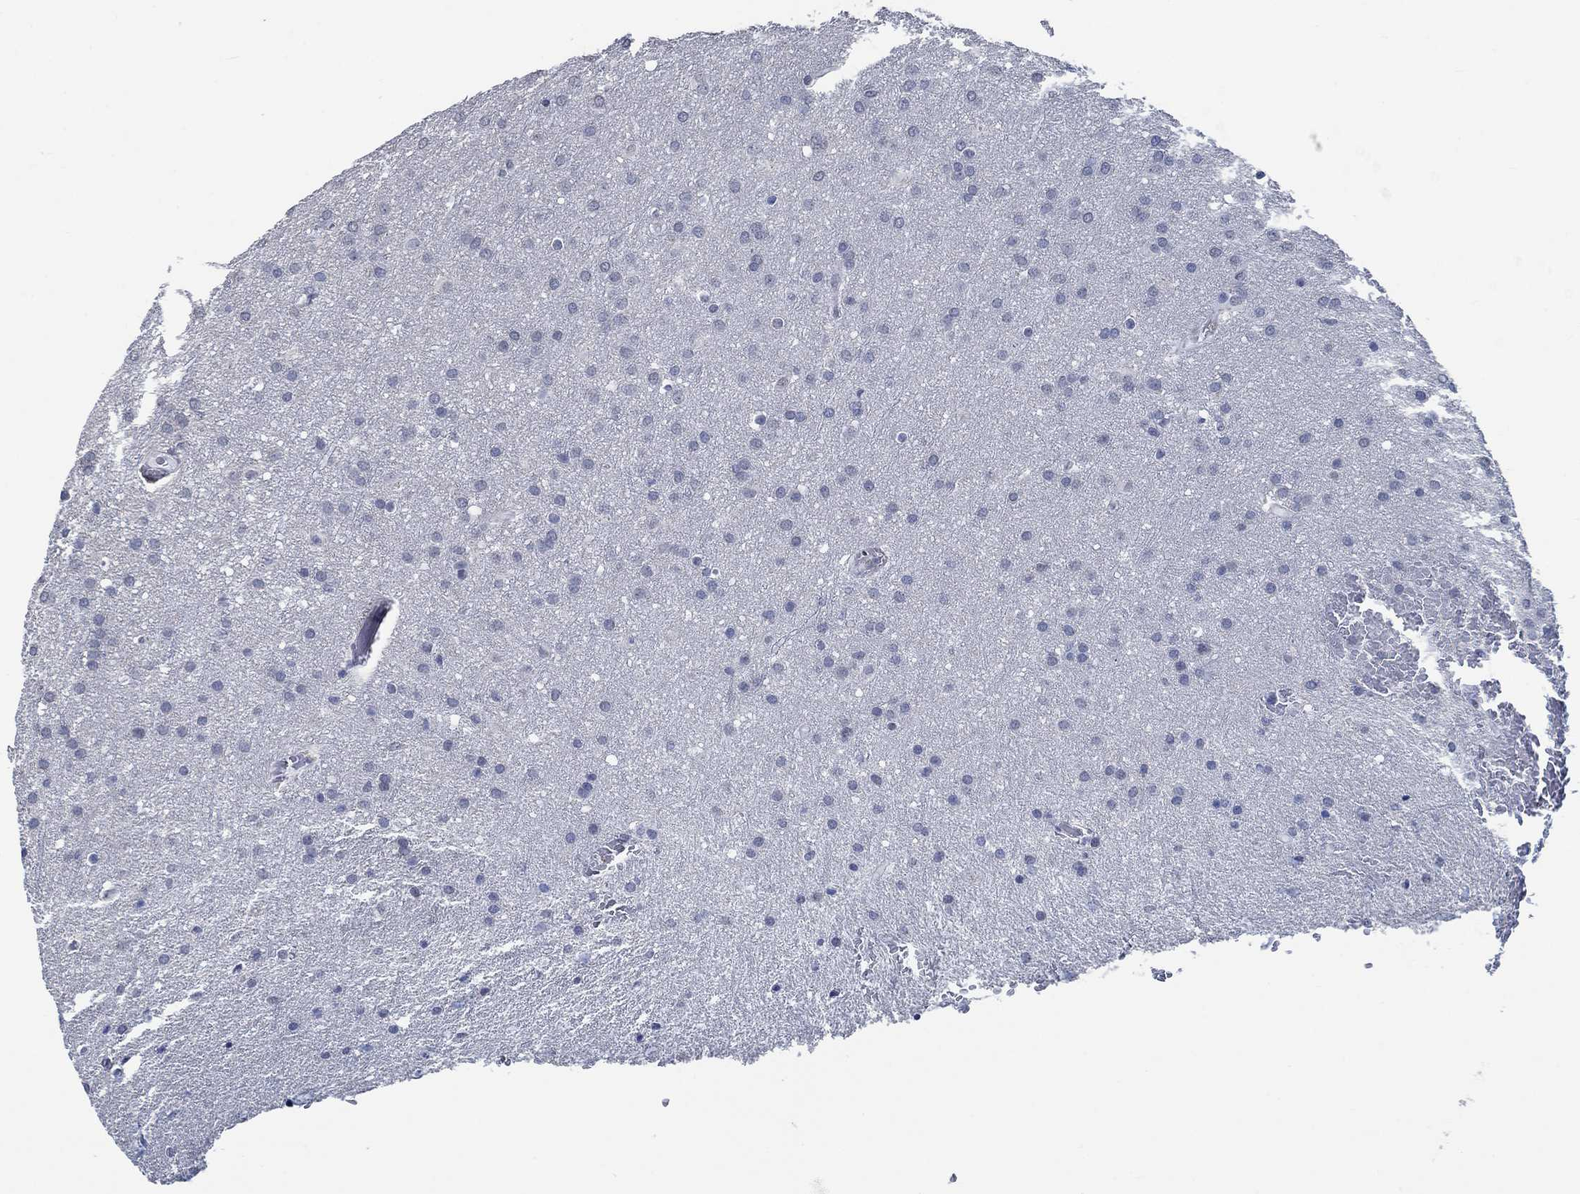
{"staining": {"intensity": "negative", "quantity": "none", "location": "none"}, "tissue": "glioma", "cell_type": "Tumor cells", "image_type": "cancer", "snomed": [{"axis": "morphology", "description": "Glioma, malignant, Low grade"}, {"axis": "topography", "description": "Brain"}], "caption": "Immunohistochemistry photomicrograph of human malignant glioma (low-grade) stained for a protein (brown), which reveals no positivity in tumor cells. Brightfield microscopy of immunohistochemistry (IHC) stained with DAB (3,3'-diaminobenzidine) (brown) and hematoxylin (blue), captured at high magnification.", "gene": "OBSCN", "patient": {"sex": "female", "age": 32}}